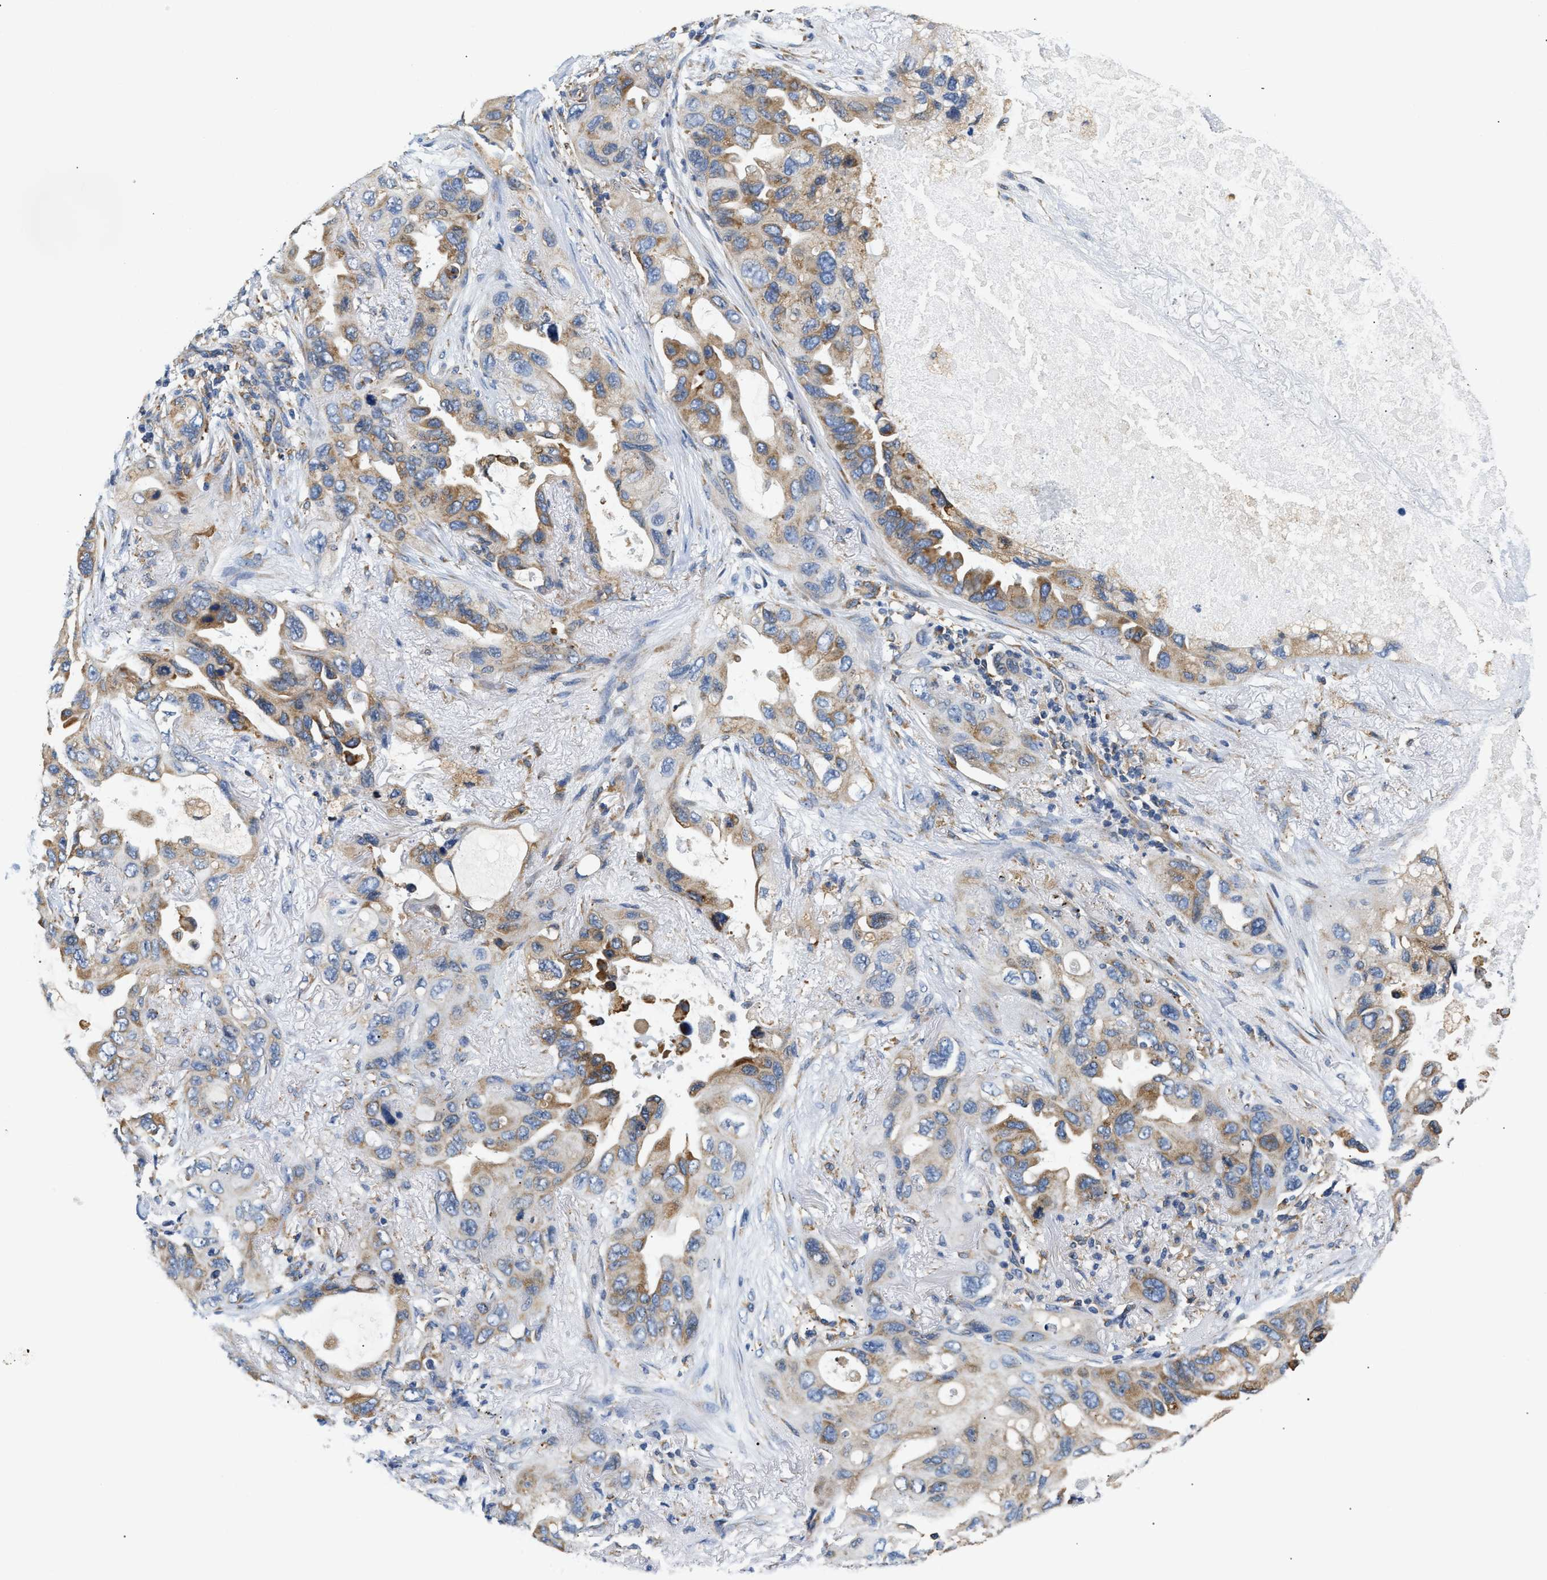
{"staining": {"intensity": "moderate", "quantity": "25%-75%", "location": "cytoplasmic/membranous"}, "tissue": "lung cancer", "cell_type": "Tumor cells", "image_type": "cancer", "snomed": [{"axis": "morphology", "description": "Squamous cell carcinoma, NOS"}, {"axis": "topography", "description": "Lung"}], "caption": "Lung squamous cell carcinoma stained with a brown dye displays moderate cytoplasmic/membranous positive positivity in about 25%-75% of tumor cells.", "gene": "HDHD3", "patient": {"sex": "female", "age": 73}}